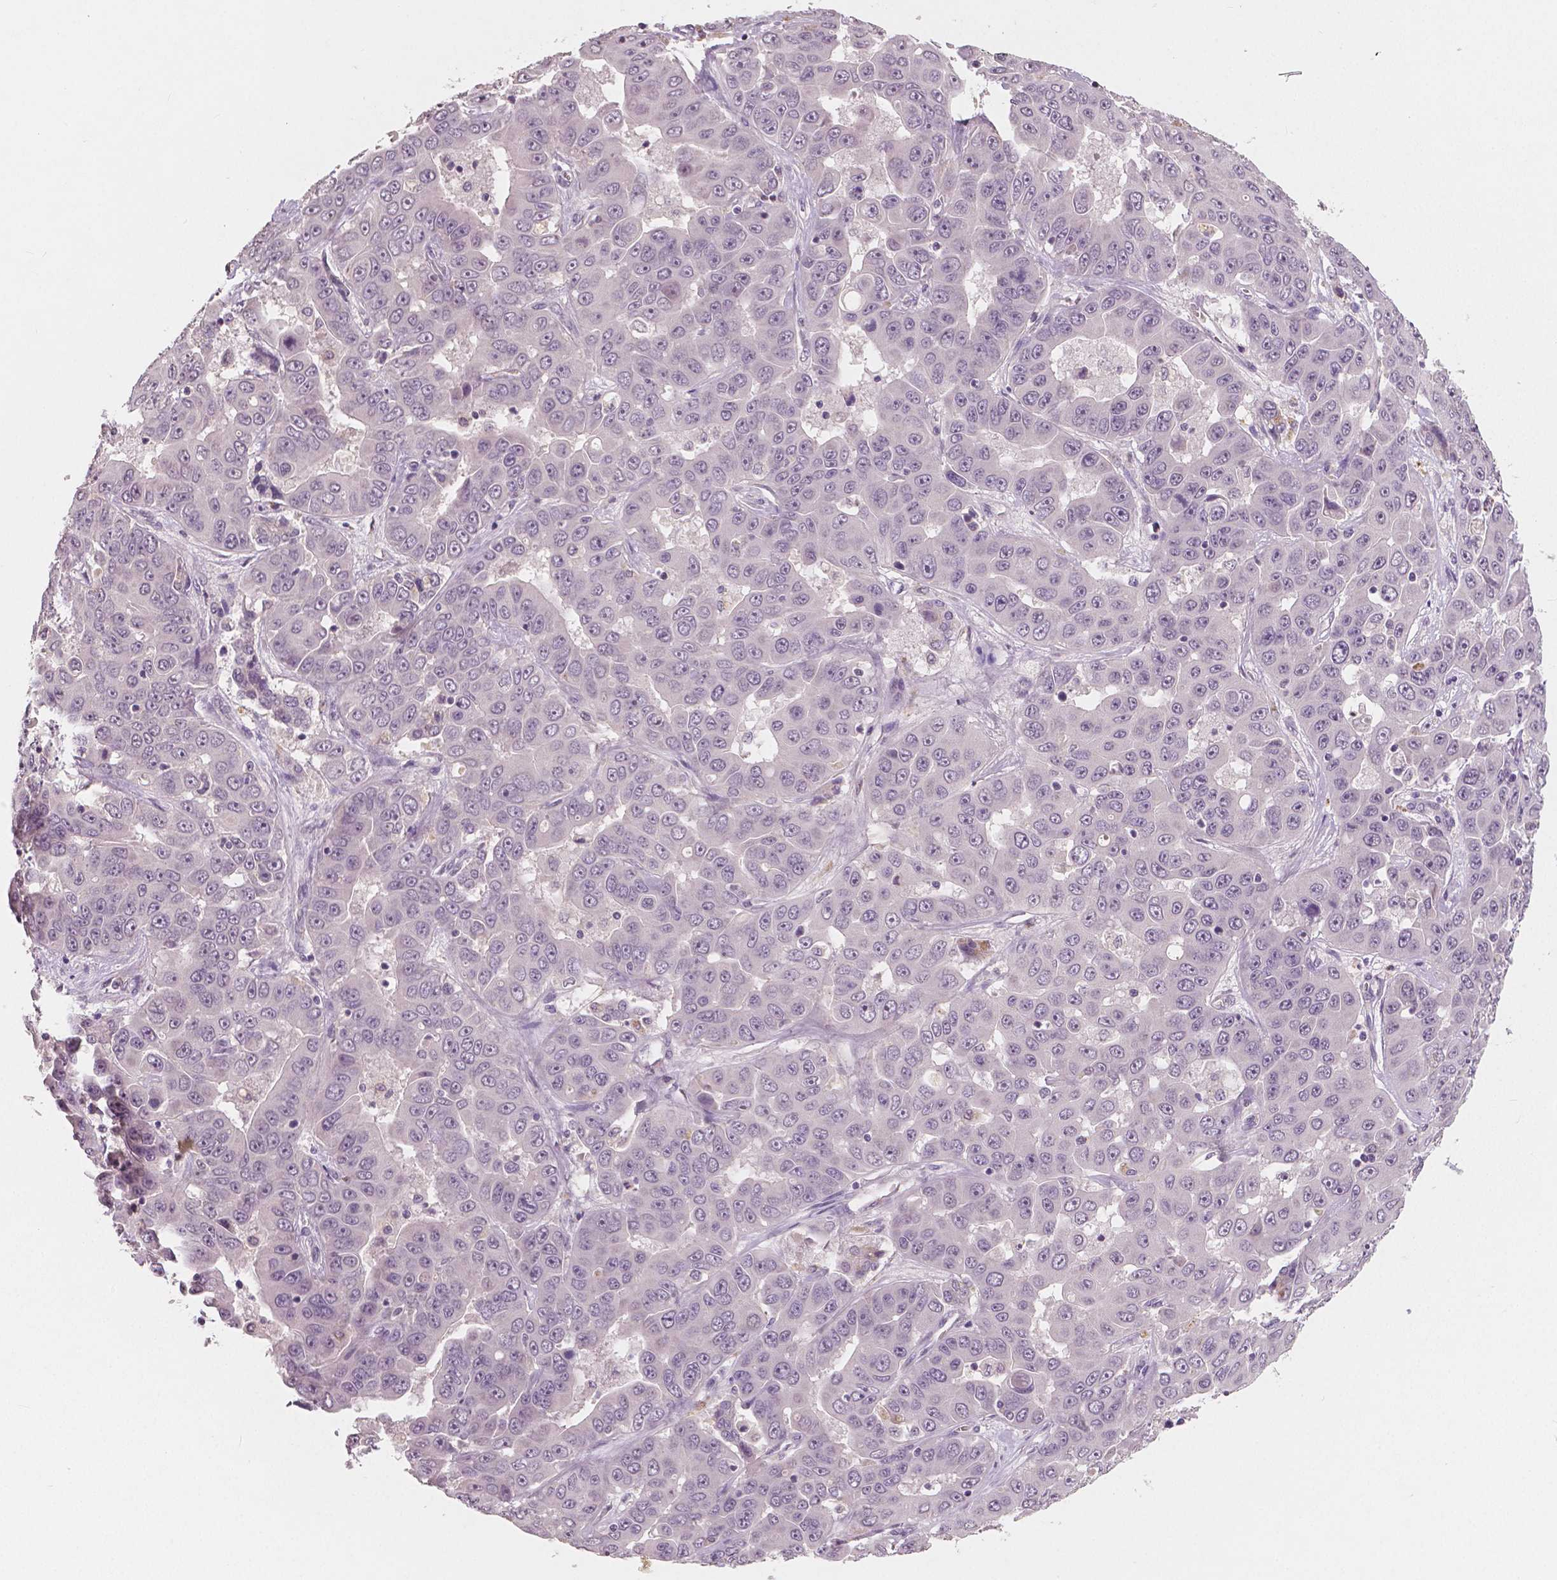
{"staining": {"intensity": "negative", "quantity": "none", "location": "none"}, "tissue": "liver cancer", "cell_type": "Tumor cells", "image_type": "cancer", "snomed": [{"axis": "morphology", "description": "Cholangiocarcinoma"}, {"axis": "topography", "description": "Liver"}], "caption": "Human liver cancer stained for a protein using IHC reveals no positivity in tumor cells.", "gene": "RNASE7", "patient": {"sex": "female", "age": 52}}